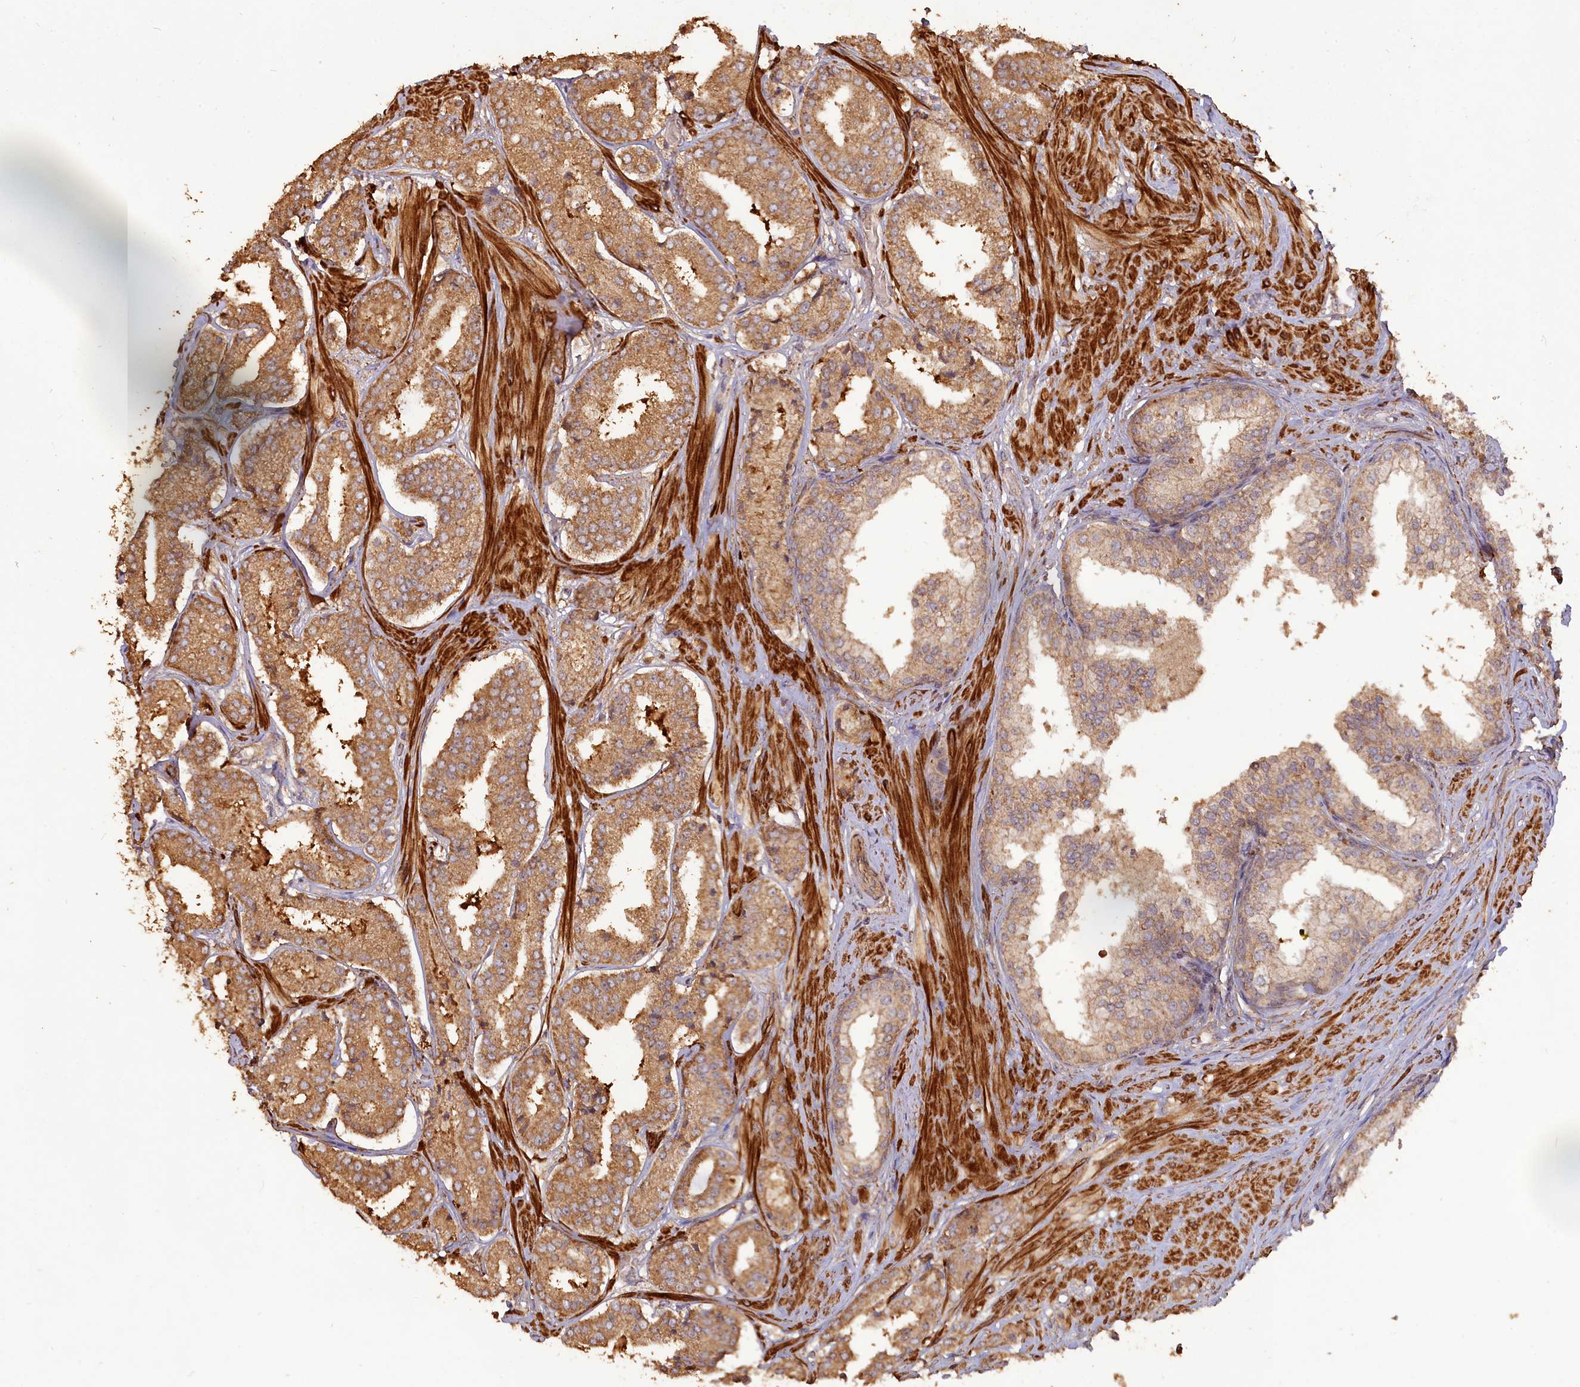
{"staining": {"intensity": "moderate", "quantity": ">75%", "location": "cytoplasmic/membranous"}, "tissue": "prostate cancer", "cell_type": "Tumor cells", "image_type": "cancer", "snomed": [{"axis": "morphology", "description": "Adenocarcinoma, High grade"}, {"axis": "topography", "description": "Prostate"}], "caption": "Approximately >75% of tumor cells in prostate cancer demonstrate moderate cytoplasmic/membranous protein expression as visualized by brown immunohistochemical staining.", "gene": "LAYN", "patient": {"sex": "male", "age": 63}}